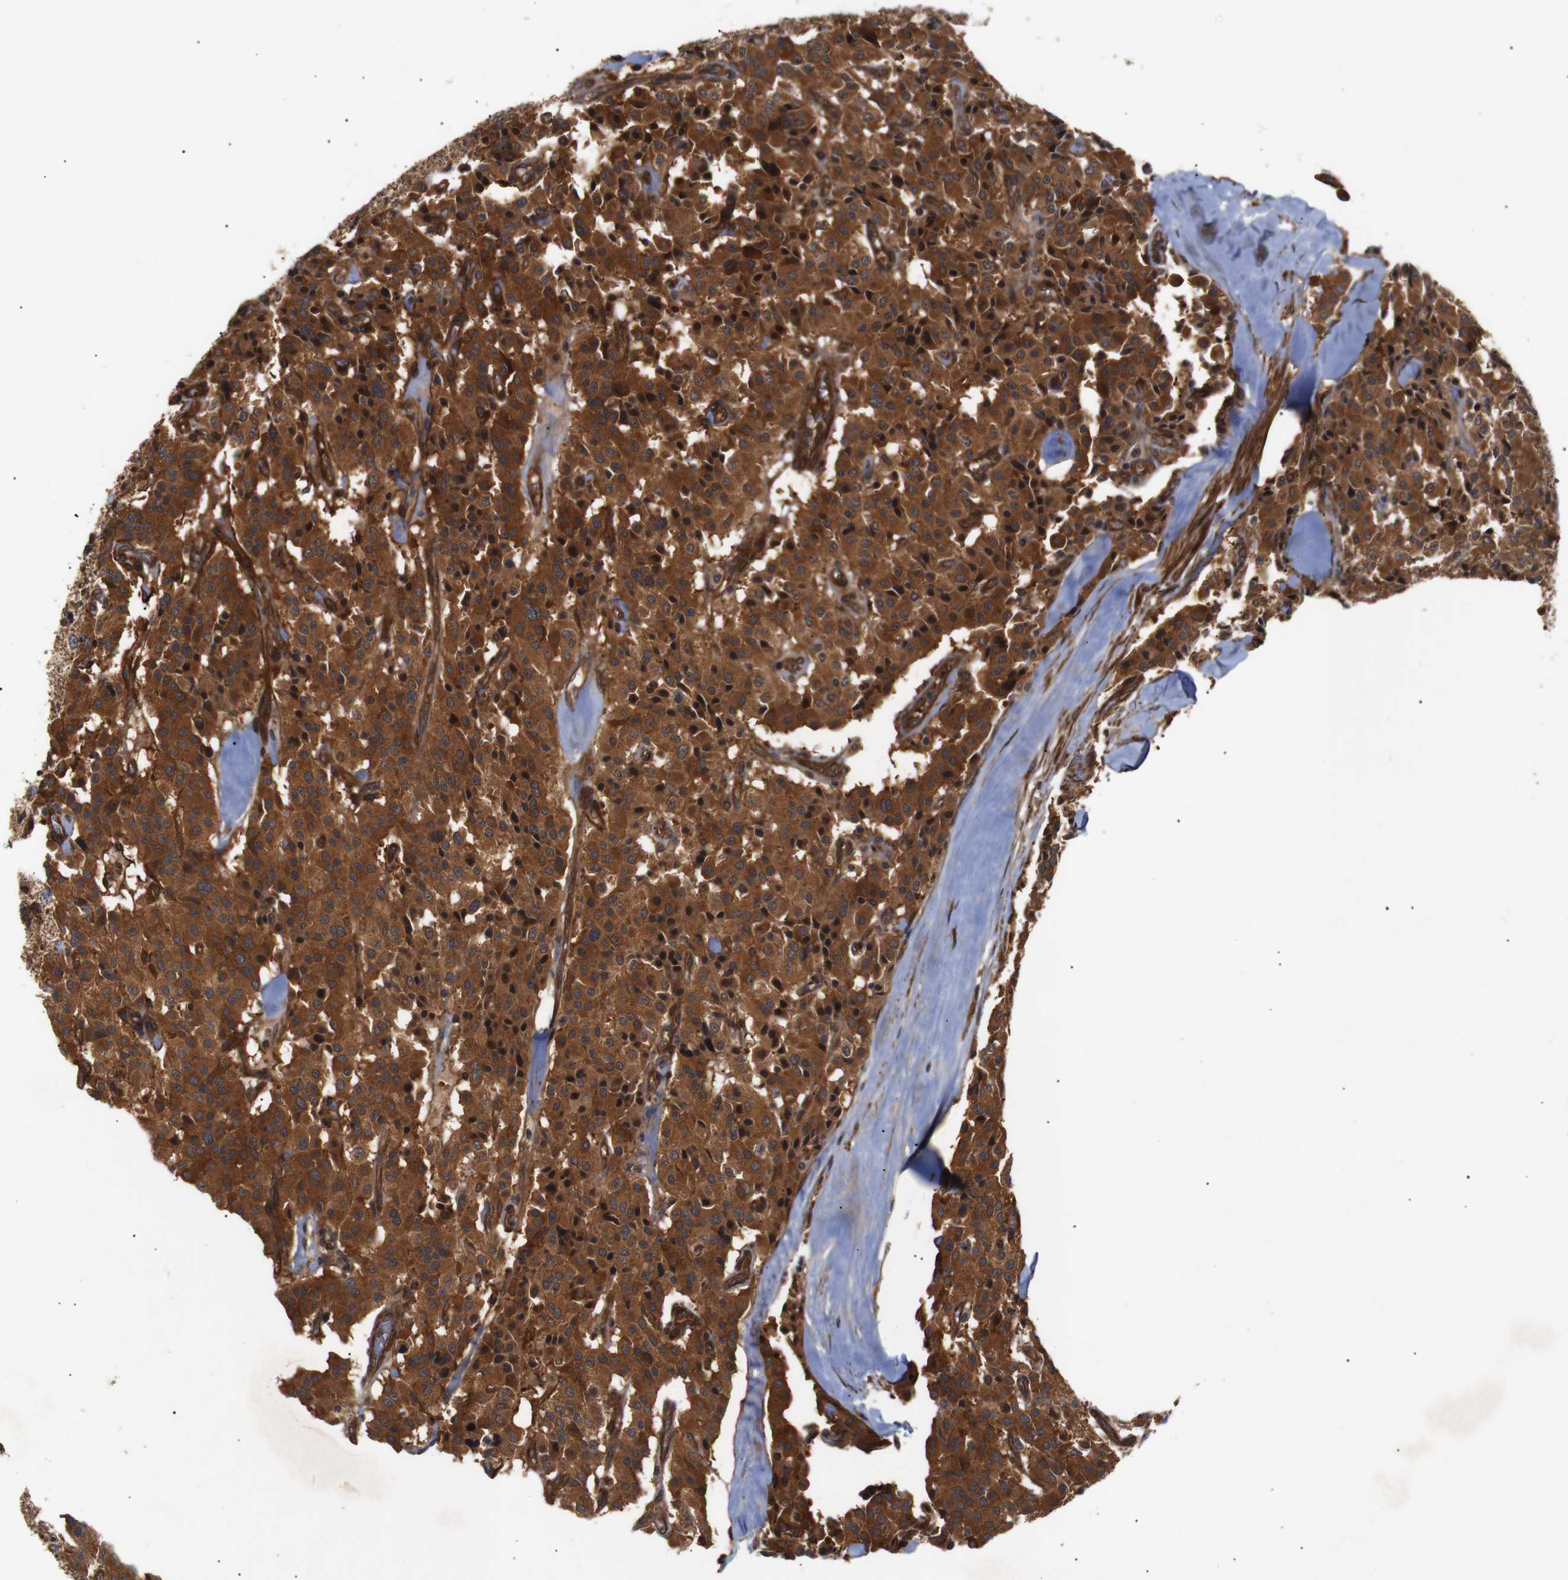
{"staining": {"intensity": "strong", "quantity": ">75%", "location": "cytoplasmic/membranous"}, "tissue": "carcinoid", "cell_type": "Tumor cells", "image_type": "cancer", "snomed": [{"axis": "morphology", "description": "Carcinoid, malignant, NOS"}, {"axis": "topography", "description": "Lung"}], "caption": "Immunohistochemical staining of human malignant carcinoid shows strong cytoplasmic/membranous protein staining in approximately >75% of tumor cells.", "gene": "PAWR", "patient": {"sex": "male", "age": 30}}